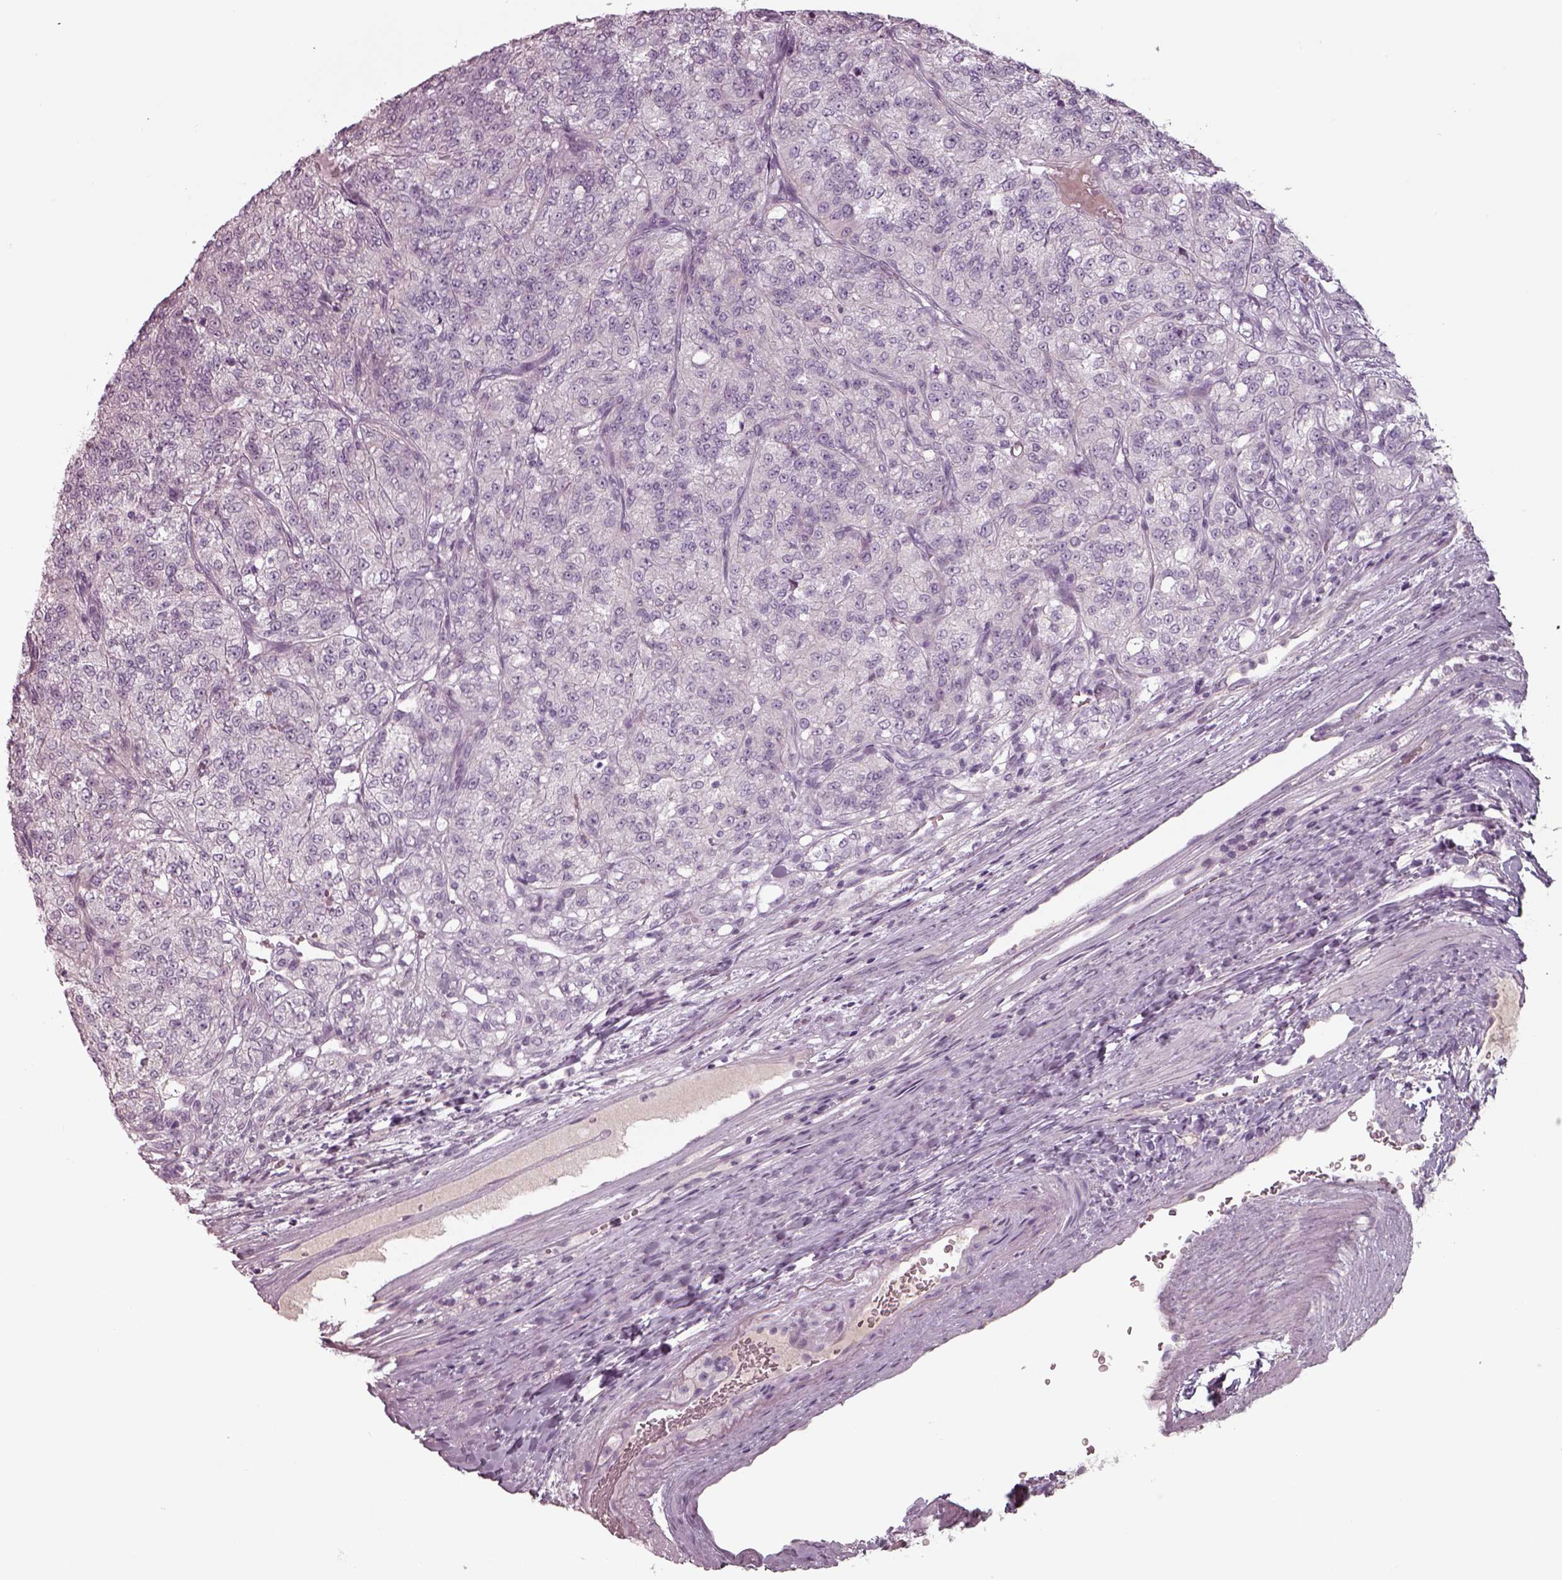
{"staining": {"intensity": "negative", "quantity": "none", "location": "none"}, "tissue": "renal cancer", "cell_type": "Tumor cells", "image_type": "cancer", "snomed": [{"axis": "morphology", "description": "Adenocarcinoma, NOS"}, {"axis": "topography", "description": "Kidney"}], "caption": "Tumor cells show no significant protein expression in renal cancer (adenocarcinoma). (Brightfield microscopy of DAB IHC at high magnification).", "gene": "SEPTIN14", "patient": {"sex": "female", "age": 63}}